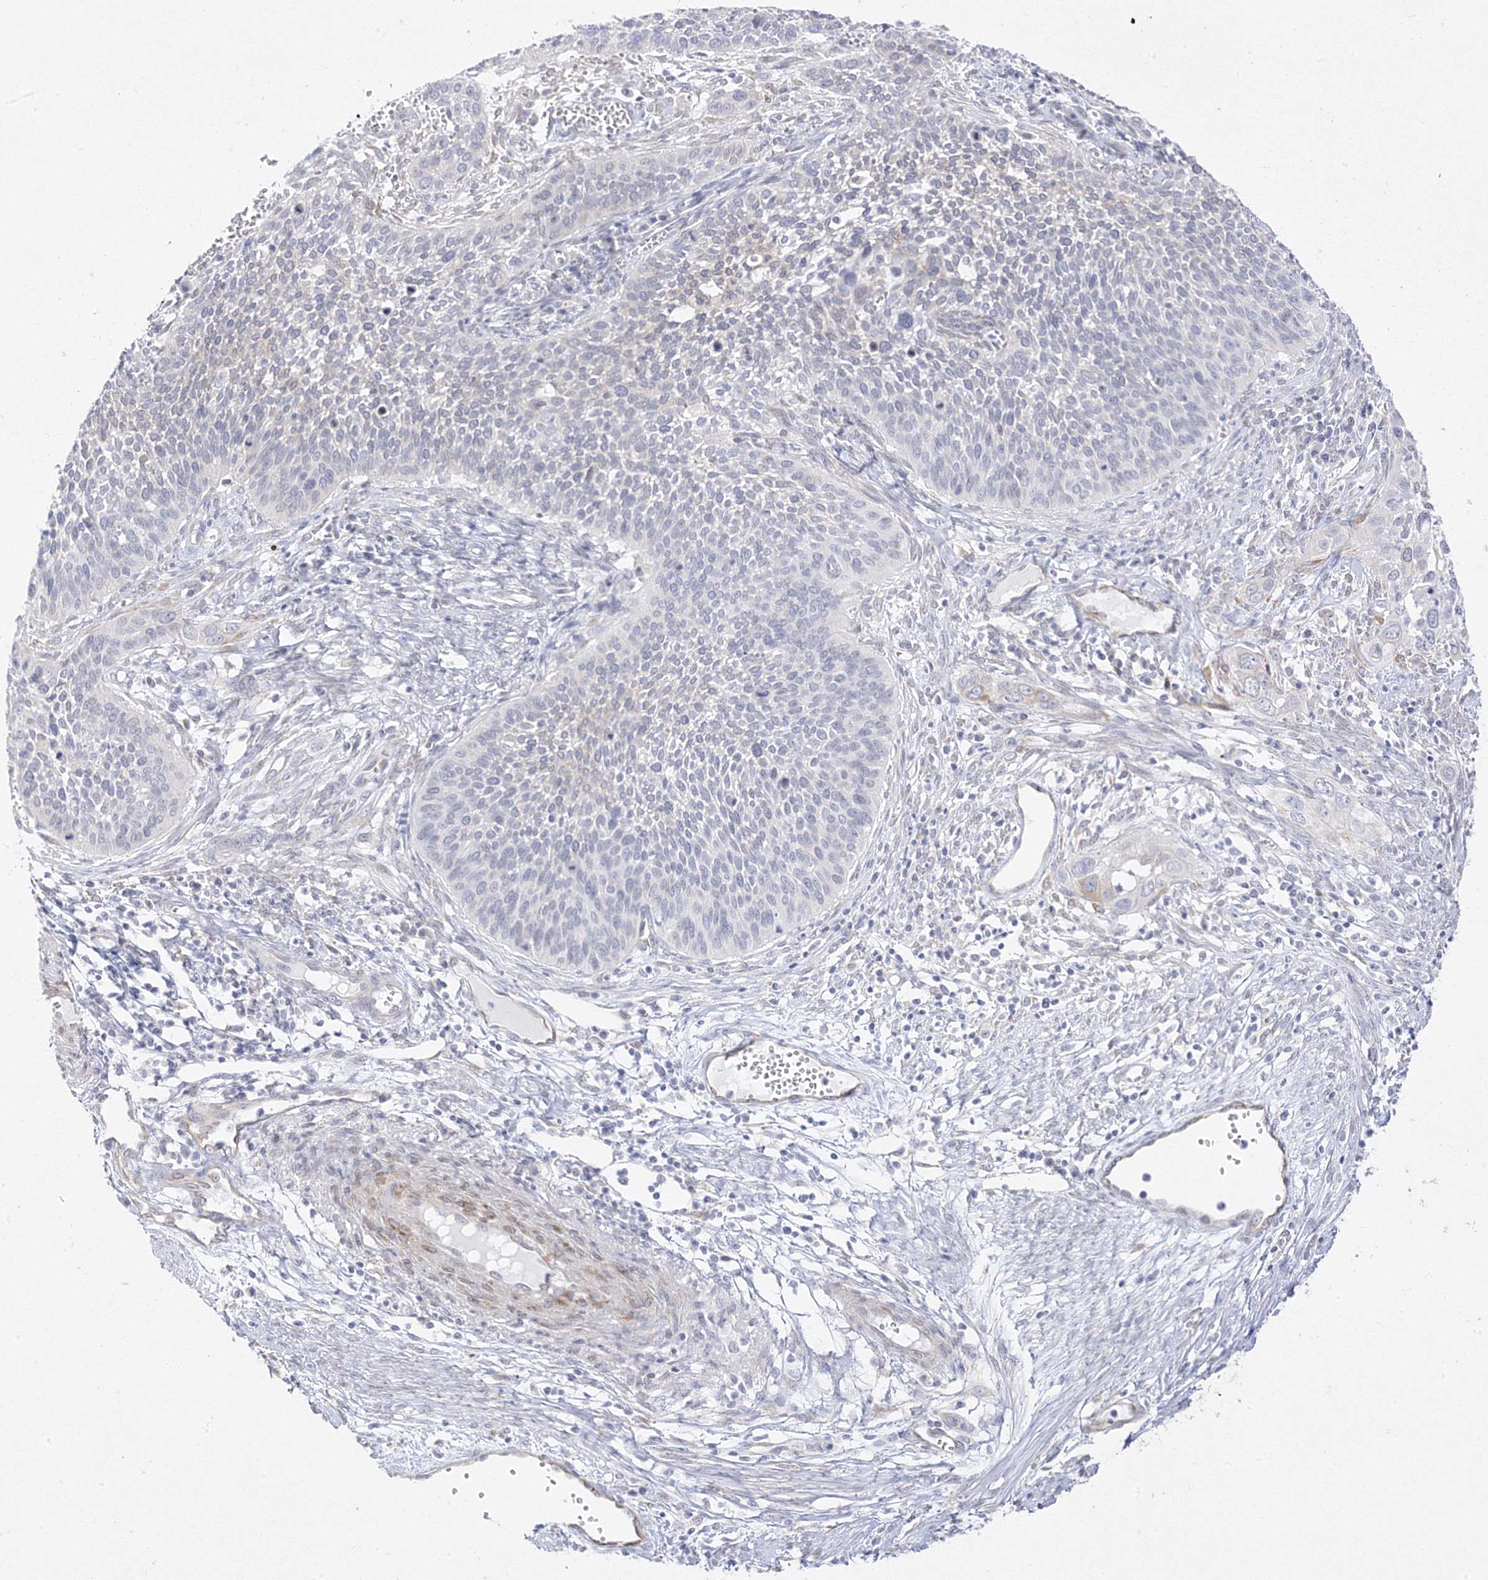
{"staining": {"intensity": "negative", "quantity": "none", "location": "none"}, "tissue": "cervical cancer", "cell_type": "Tumor cells", "image_type": "cancer", "snomed": [{"axis": "morphology", "description": "Squamous cell carcinoma, NOS"}, {"axis": "topography", "description": "Cervix"}], "caption": "Immunohistochemistry image of neoplastic tissue: human cervical cancer (squamous cell carcinoma) stained with DAB shows no significant protein positivity in tumor cells. (DAB immunohistochemistry (IHC) visualized using brightfield microscopy, high magnification).", "gene": "C2CD2", "patient": {"sex": "female", "age": 34}}